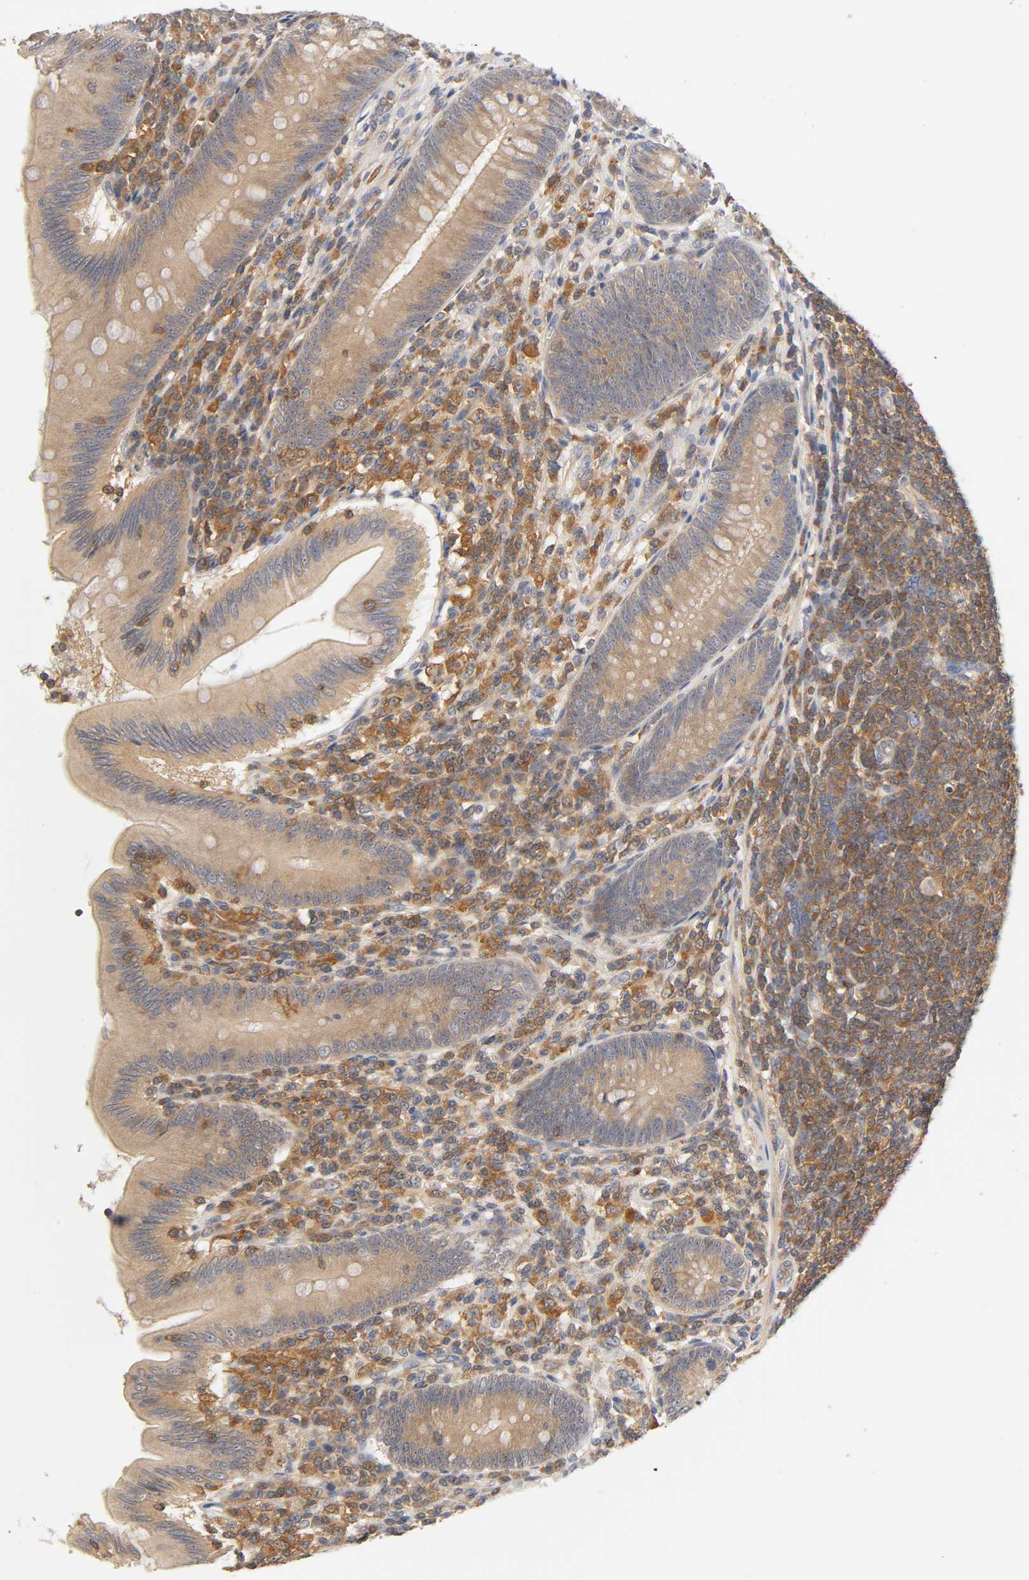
{"staining": {"intensity": "moderate", "quantity": ">75%", "location": "cytoplasmic/membranous"}, "tissue": "appendix", "cell_type": "Glandular cells", "image_type": "normal", "snomed": [{"axis": "morphology", "description": "Normal tissue, NOS"}, {"axis": "morphology", "description": "Inflammation, NOS"}, {"axis": "topography", "description": "Appendix"}], "caption": "Protein positivity by immunohistochemistry (IHC) exhibits moderate cytoplasmic/membranous expression in approximately >75% of glandular cells in unremarkable appendix.", "gene": "ACTR2", "patient": {"sex": "male", "age": 46}}